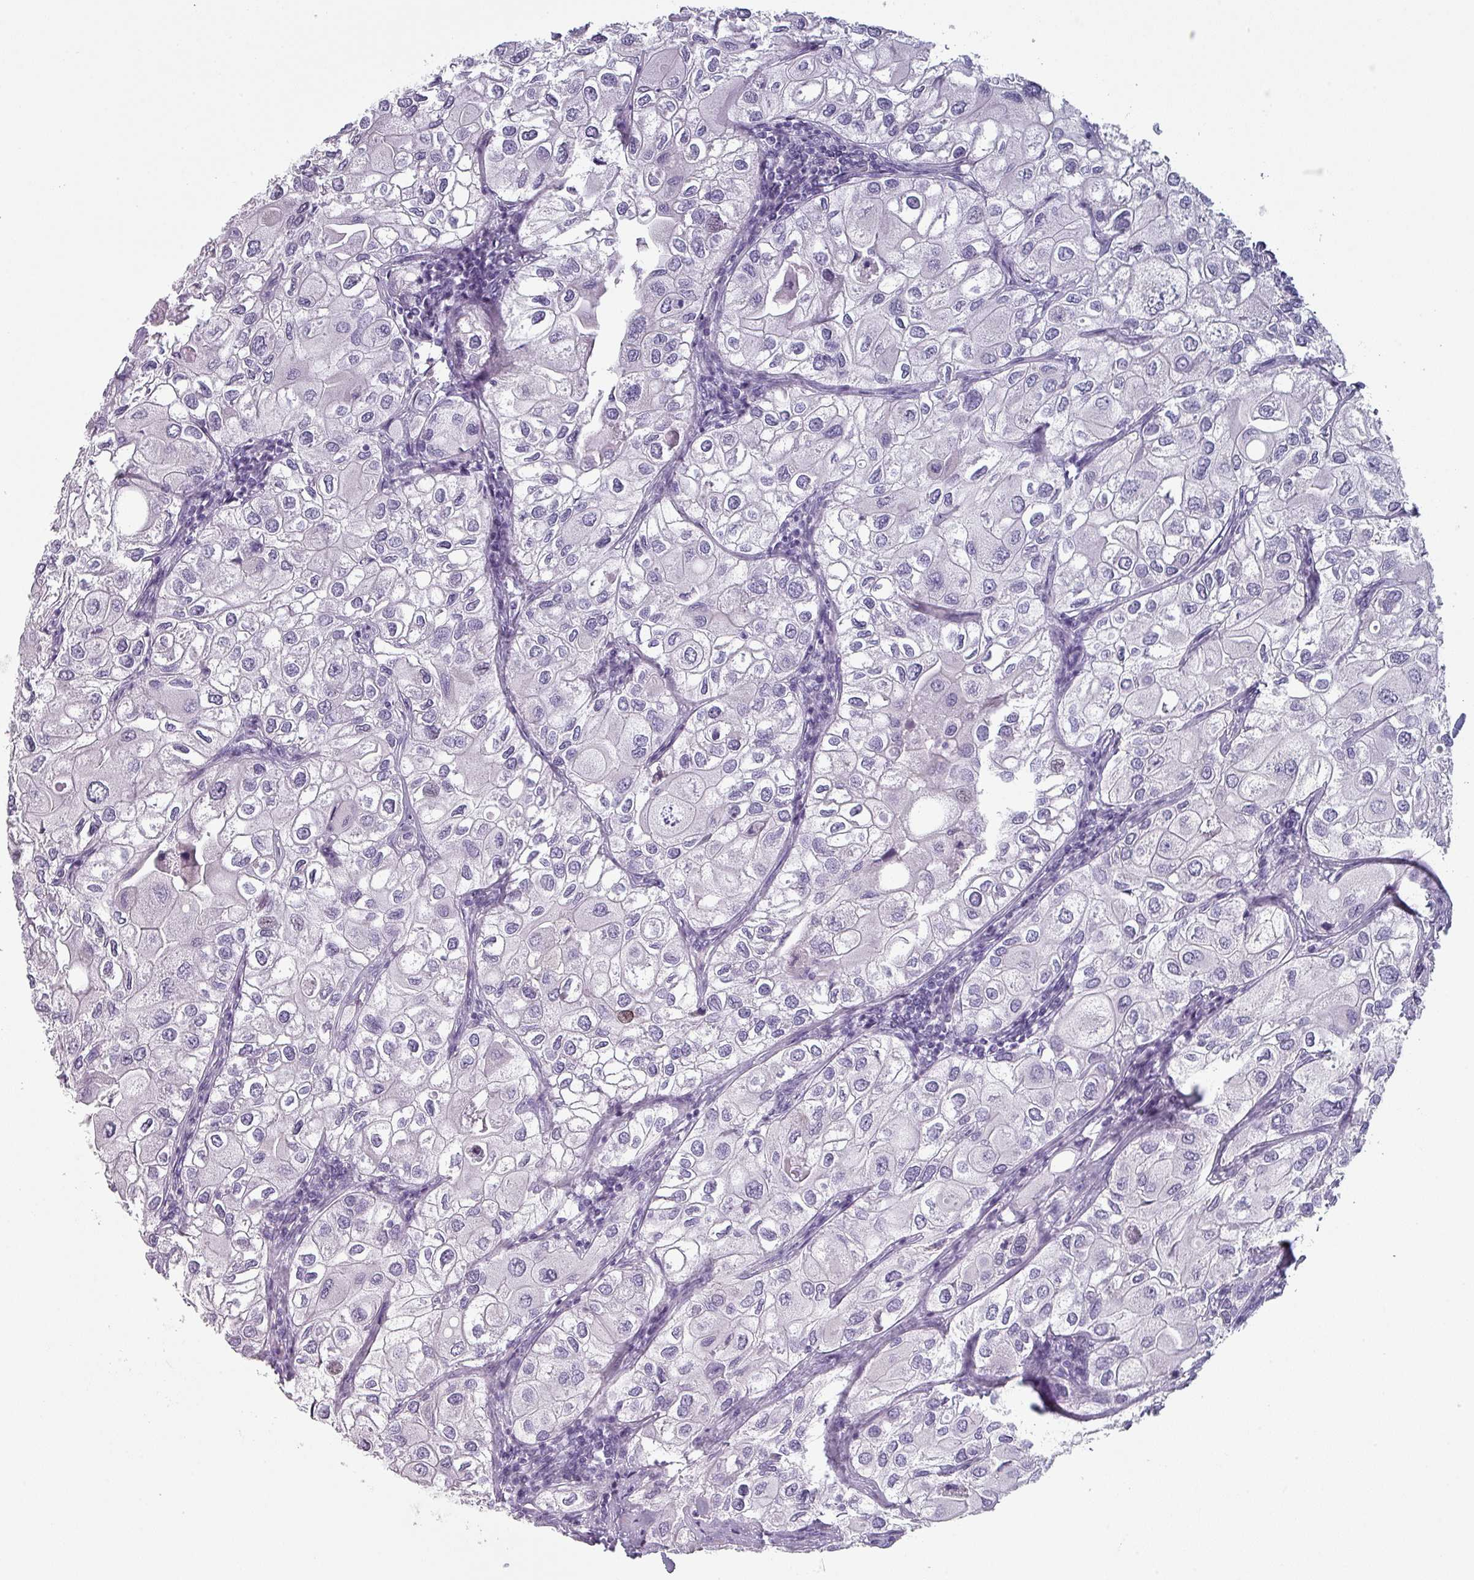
{"staining": {"intensity": "negative", "quantity": "none", "location": "none"}, "tissue": "urothelial cancer", "cell_type": "Tumor cells", "image_type": "cancer", "snomed": [{"axis": "morphology", "description": "Urothelial carcinoma, High grade"}, {"axis": "topography", "description": "Urinary bladder"}], "caption": "DAB immunohistochemical staining of human urothelial carcinoma (high-grade) exhibits no significant positivity in tumor cells.", "gene": "SLC35G2", "patient": {"sex": "male", "age": 64}}